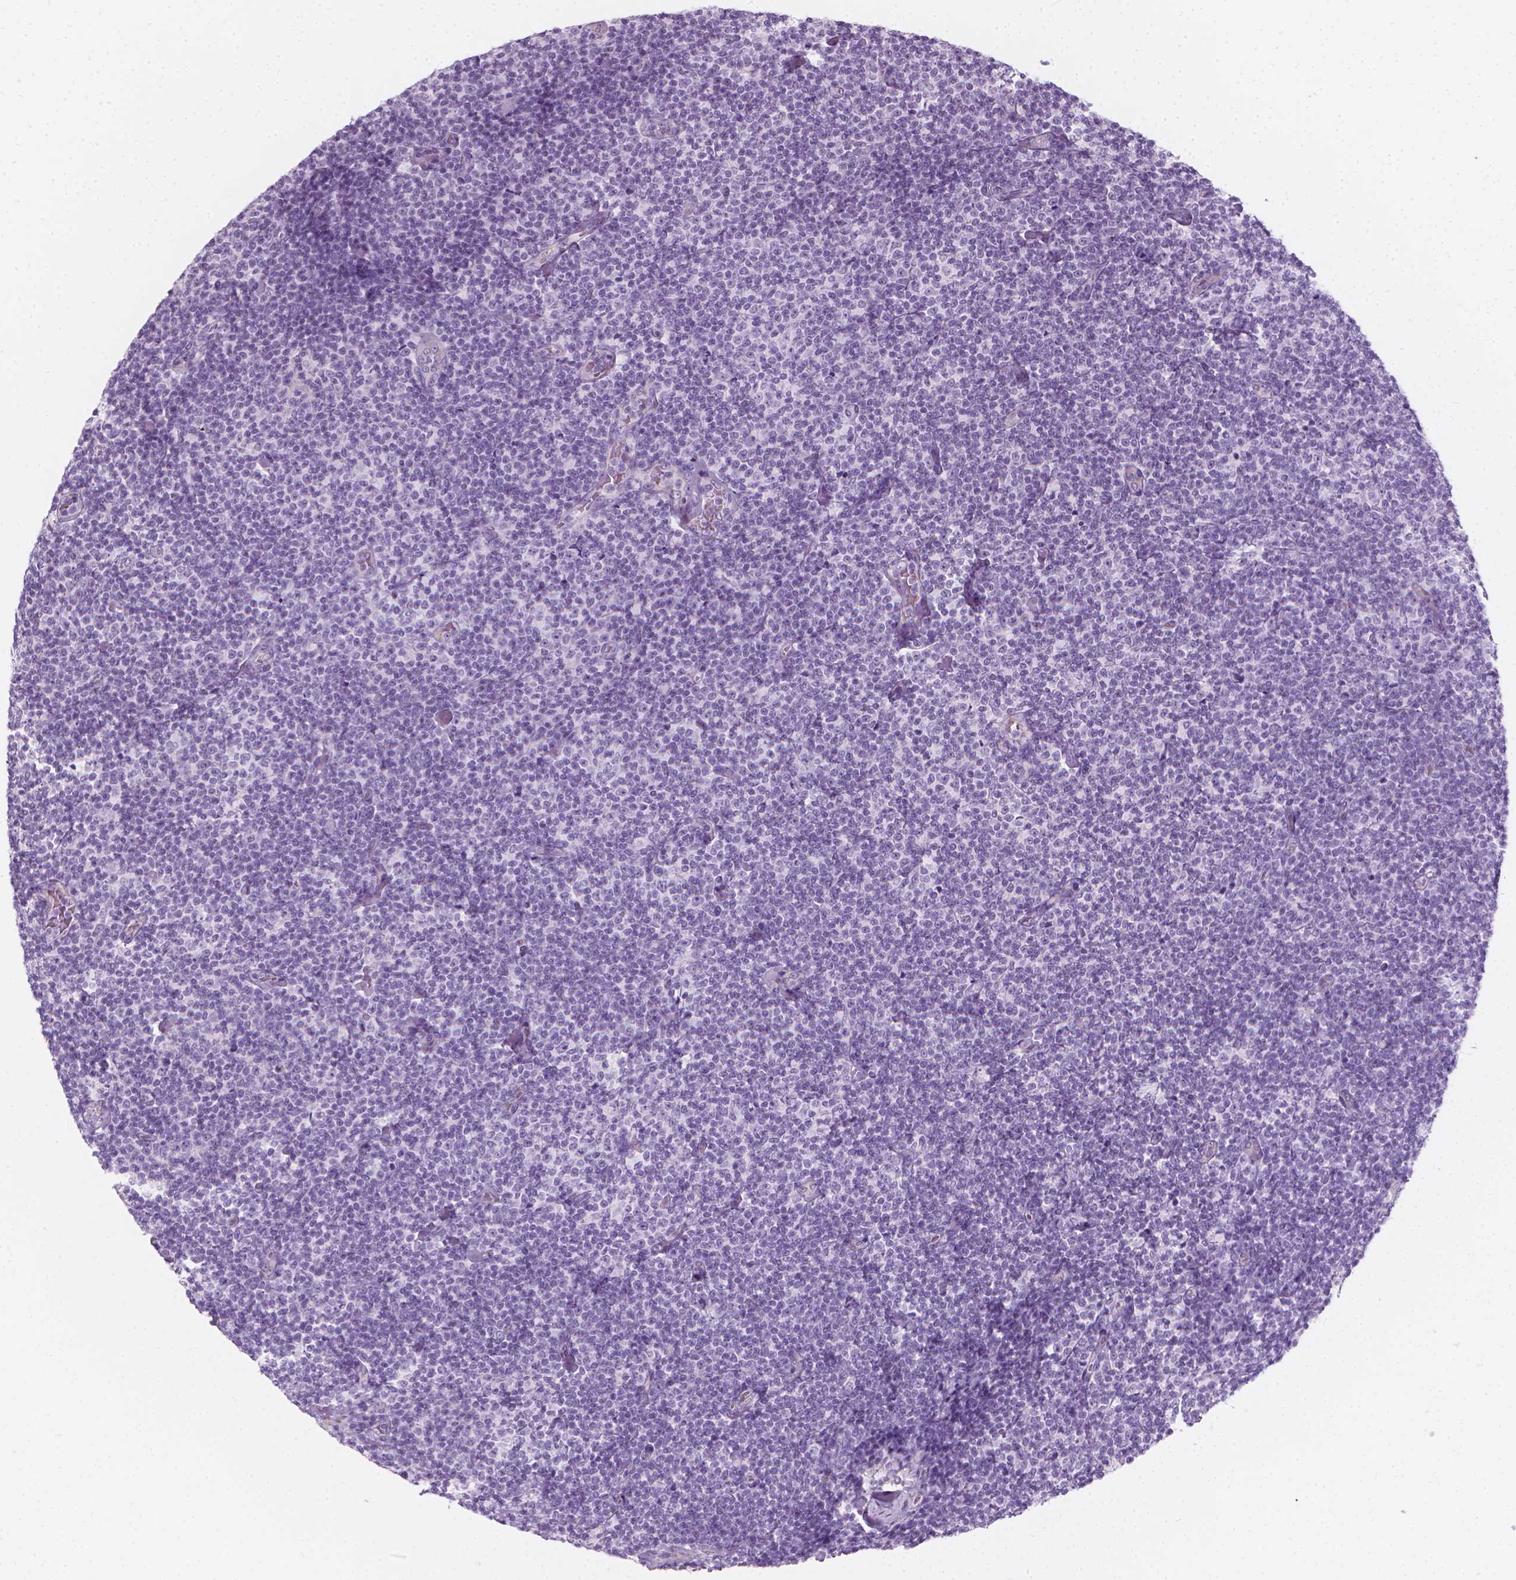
{"staining": {"intensity": "negative", "quantity": "none", "location": "none"}, "tissue": "lymphoma", "cell_type": "Tumor cells", "image_type": "cancer", "snomed": [{"axis": "morphology", "description": "Malignant lymphoma, non-Hodgkin's type, Low grade"}, {"axis": "topography", "description": "Lymph node"}], "caption": "DAB immunohistochemical staining of lymphoma shows no significant expression in tumor cells.", "gene": "SCG3", "patient": {"sex": "male", "age": 81}}